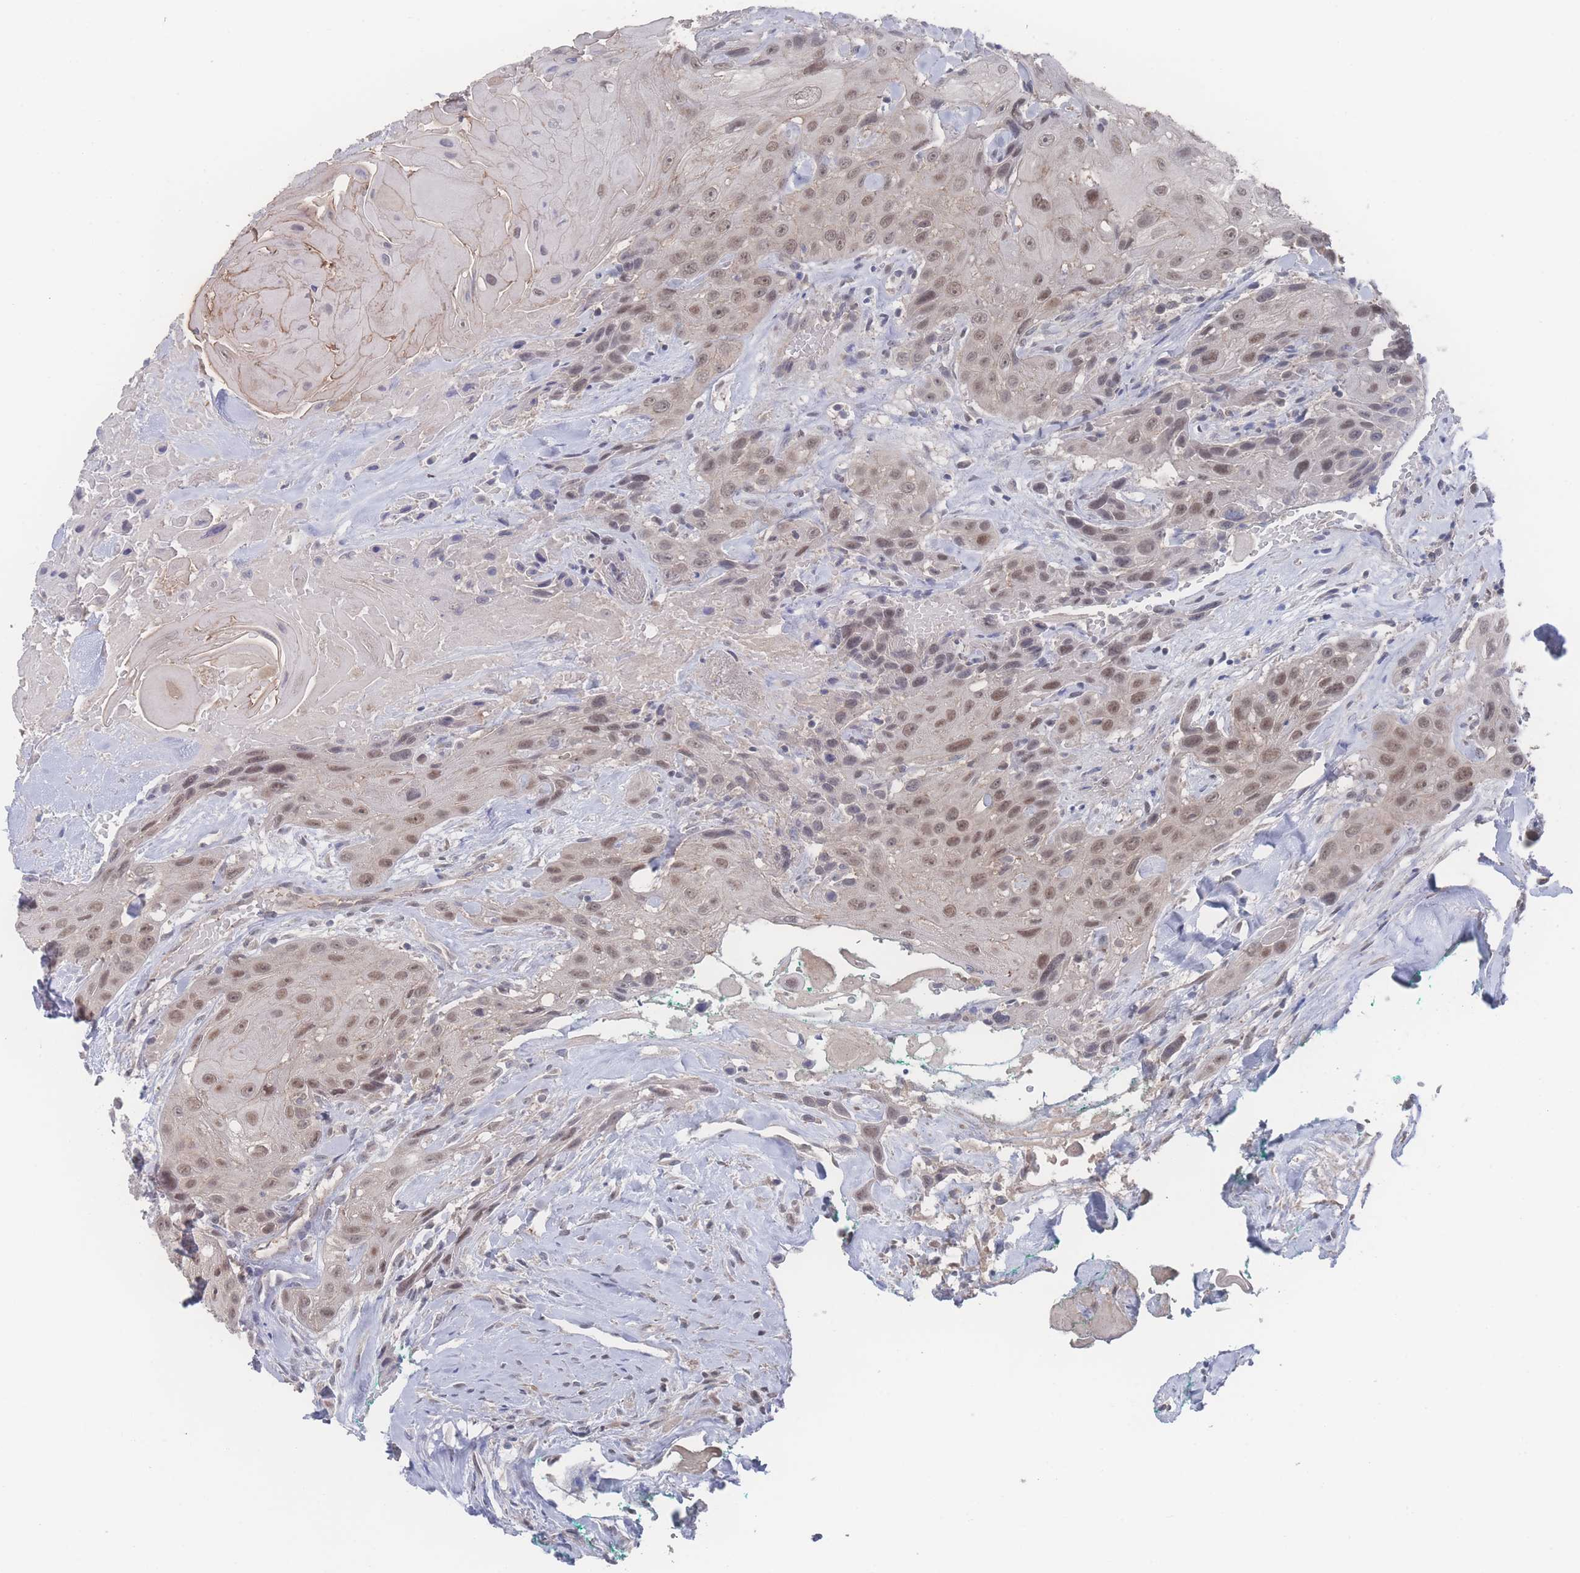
{"staining": {"intensity": "moderate", "quantity": ">75%", "location": "nuclear"}, "tissue": "head and neck cancer", "cell_type": "Tumor cells", "image_type": "cancer", "snomed": [{"axis": "morphology", "description": "Squamous cell carcinoma, NOS"}, {"axis": "topography", "description": "Head-Neck"}], "caption": "Brown immunohistochemical staining in head and neck cancer reveals moderate nuclear expression in about >75% of tumor cells.", "gene": "NBEAL1", "patient": {"sex": "male", "age": 81}}